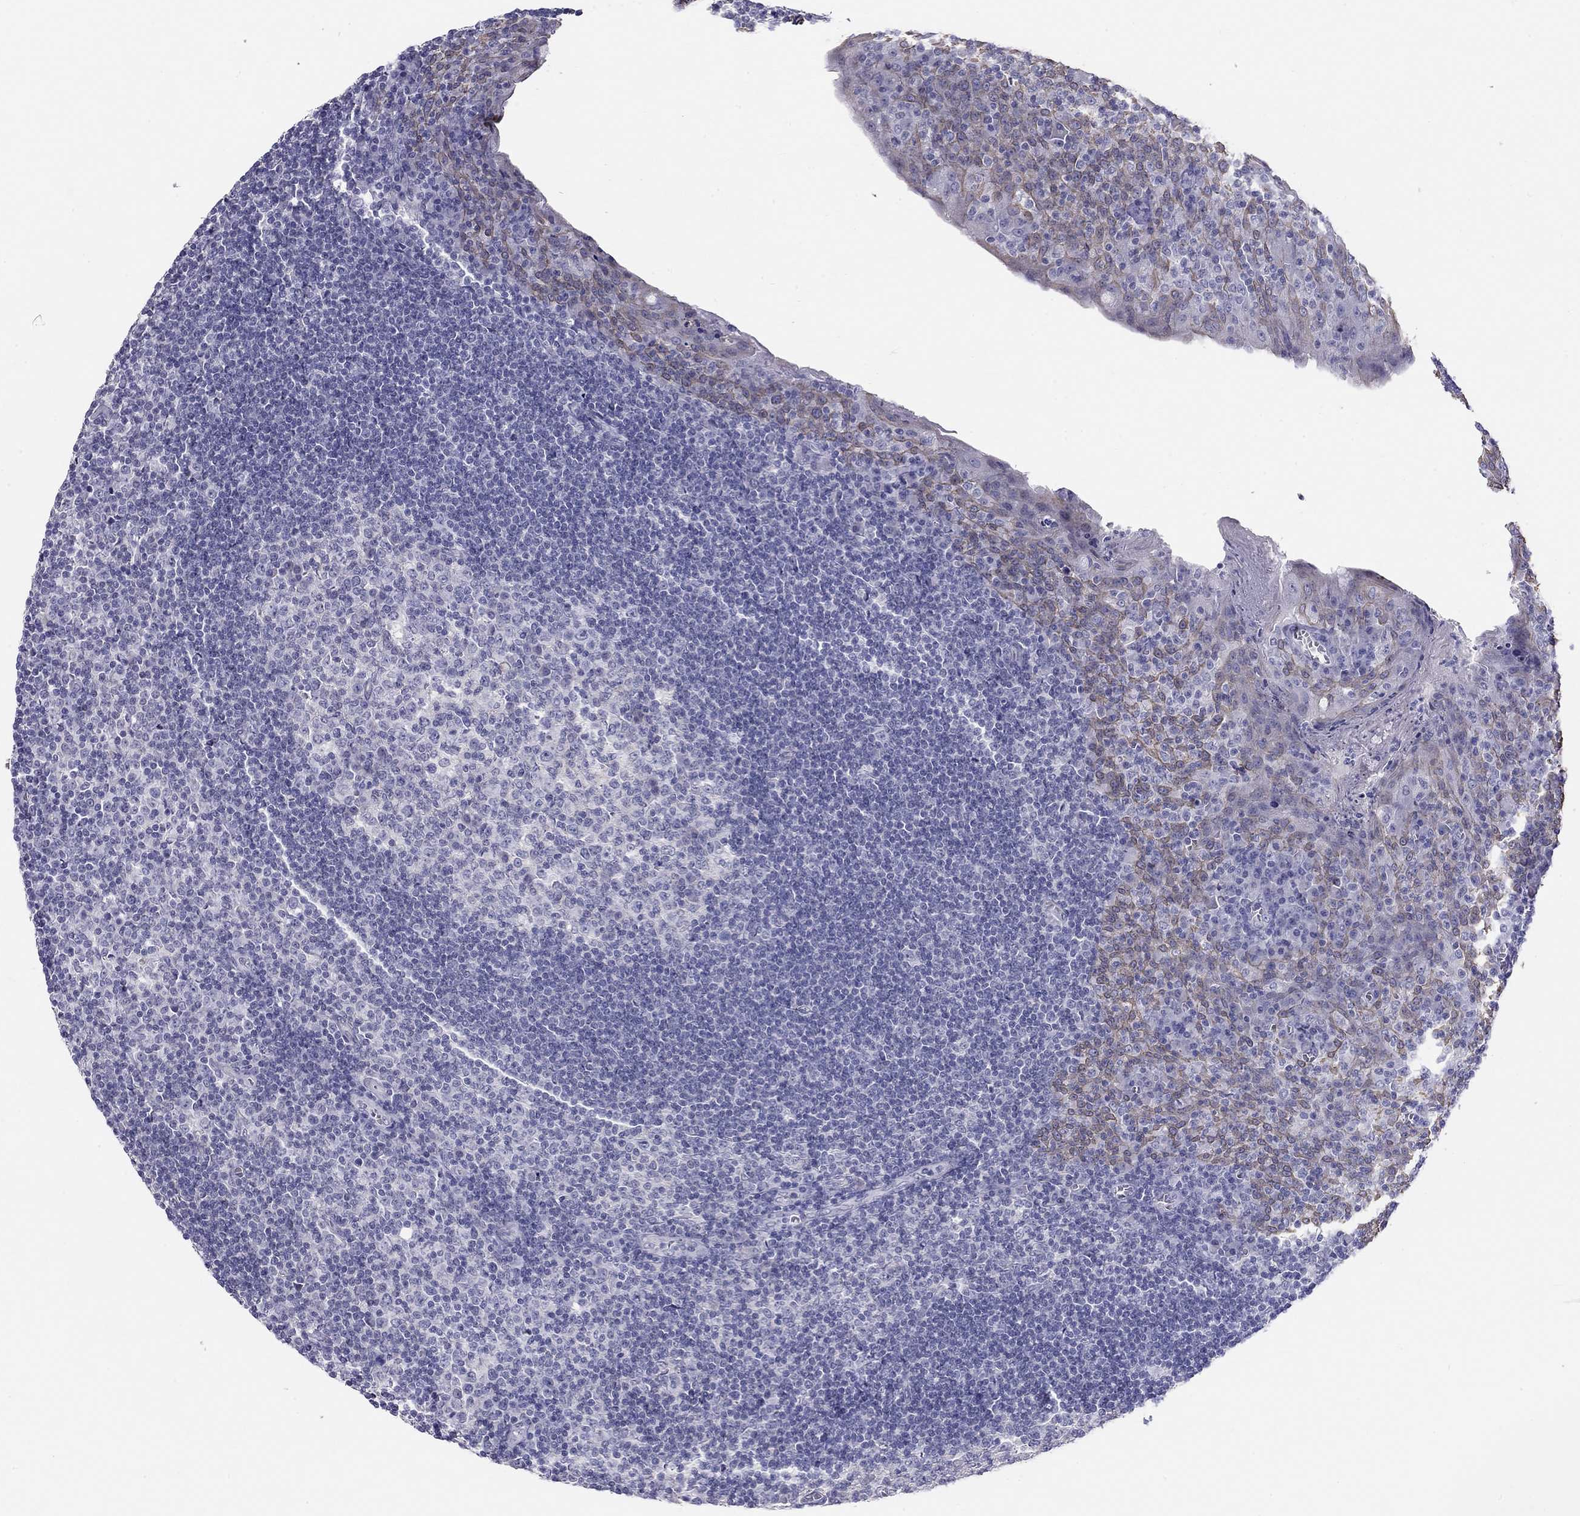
{"staining": {"intensity": "negative", "quantity": "none", "location": "none"}, "tissue": "tonsil", "cell_type": "Germinal center cells", "image_type": "normal", "snomed": [{"axis": "morphology", "description": "Normal tissue, NOS"}, {"axis": "topography", "description": "Tonsil"}], "caption": "Immunohistochemical staining of benign tonsil displays no significant positivity in germinal center cells.", "gene": "KCNV2", "patient": {"sex": "female", "age": 13}}